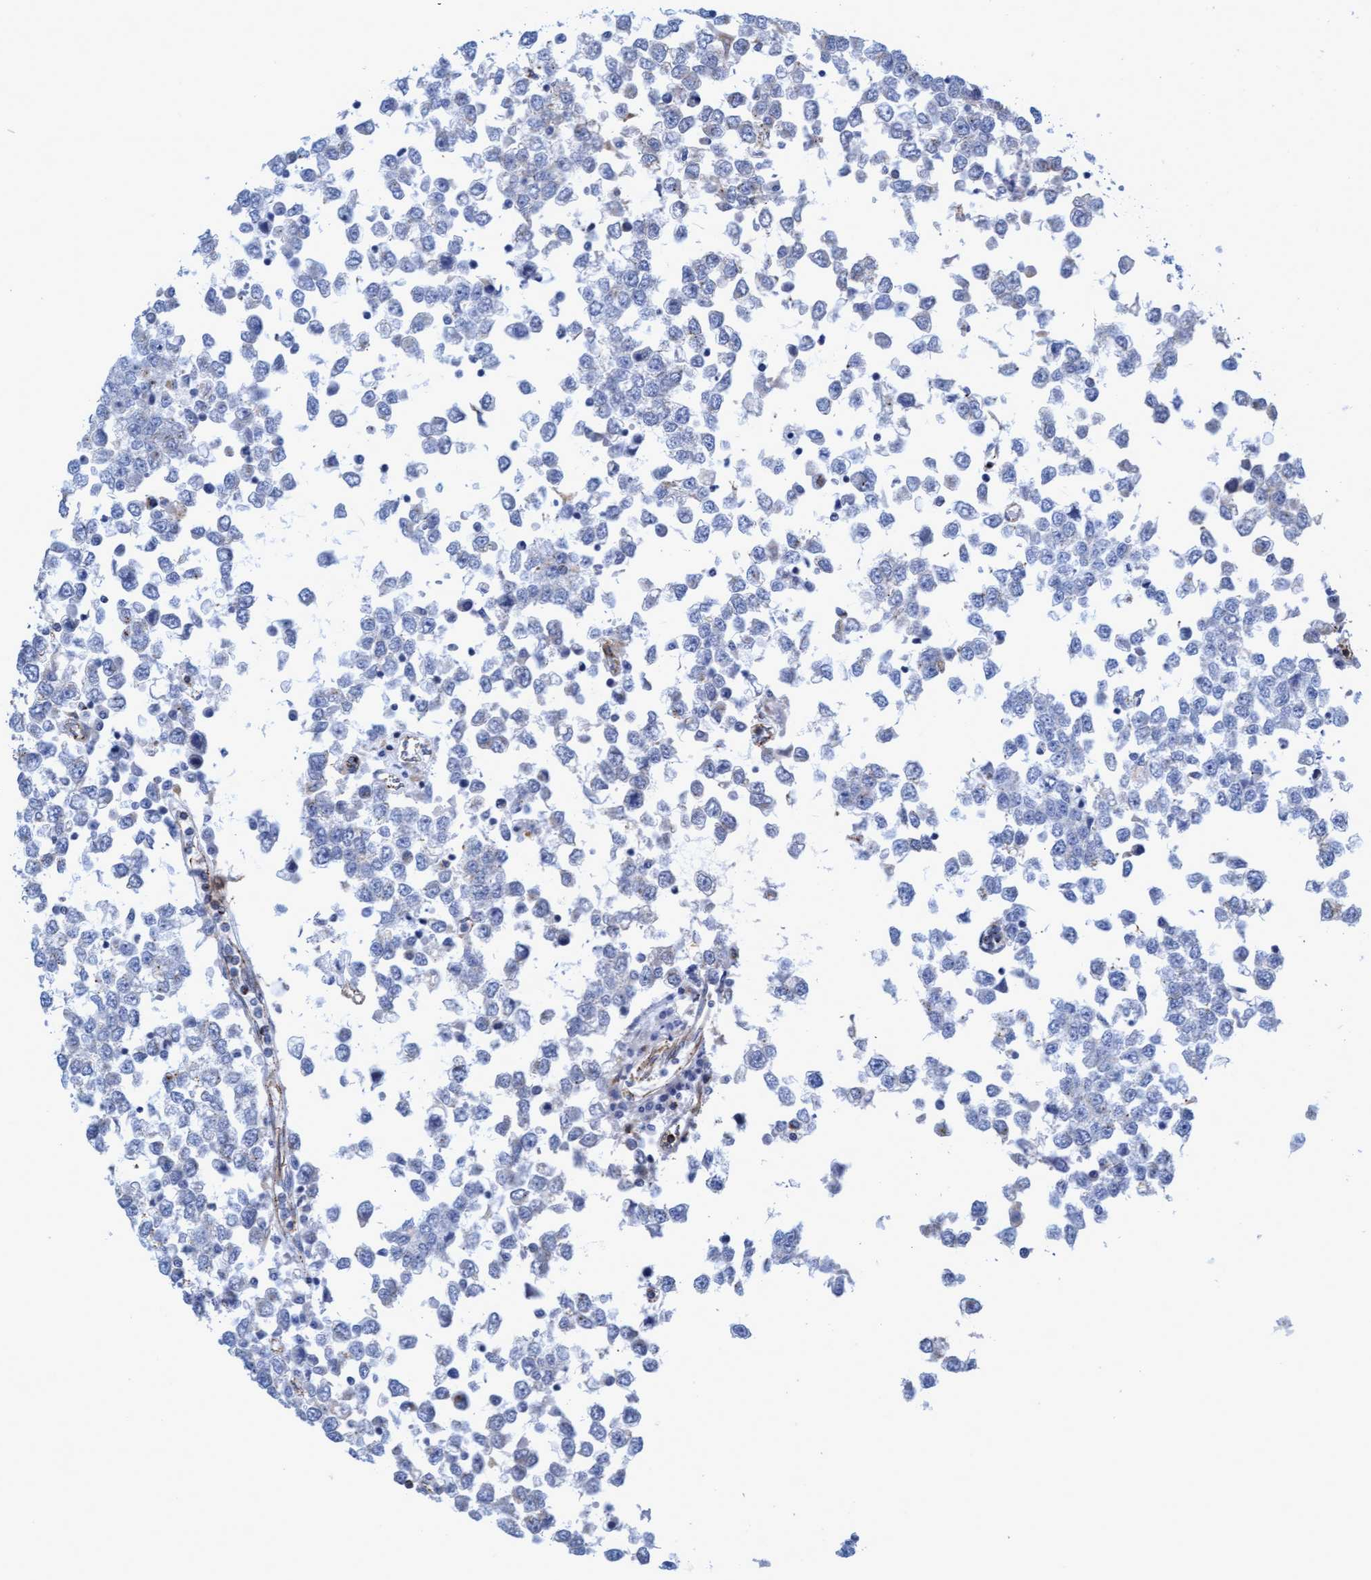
{"staining": {"intensity": "negative", "quantity": "none", "location": "none"}, "tissue": "testis cancer", "cell_type": "Tumor cells", "image_type": "cancer", "snomed": [{"axis": "morphology", "description": "Seminoma, NOS"}, {"axis": "topography", "description": "Testis"}], "caption": "Immunohistochemical staining of human testis cancer demonstrates no significant positivity in tumor cells.", "gene": "SGSH", "patient": {"sex": "male", "age": 65}}